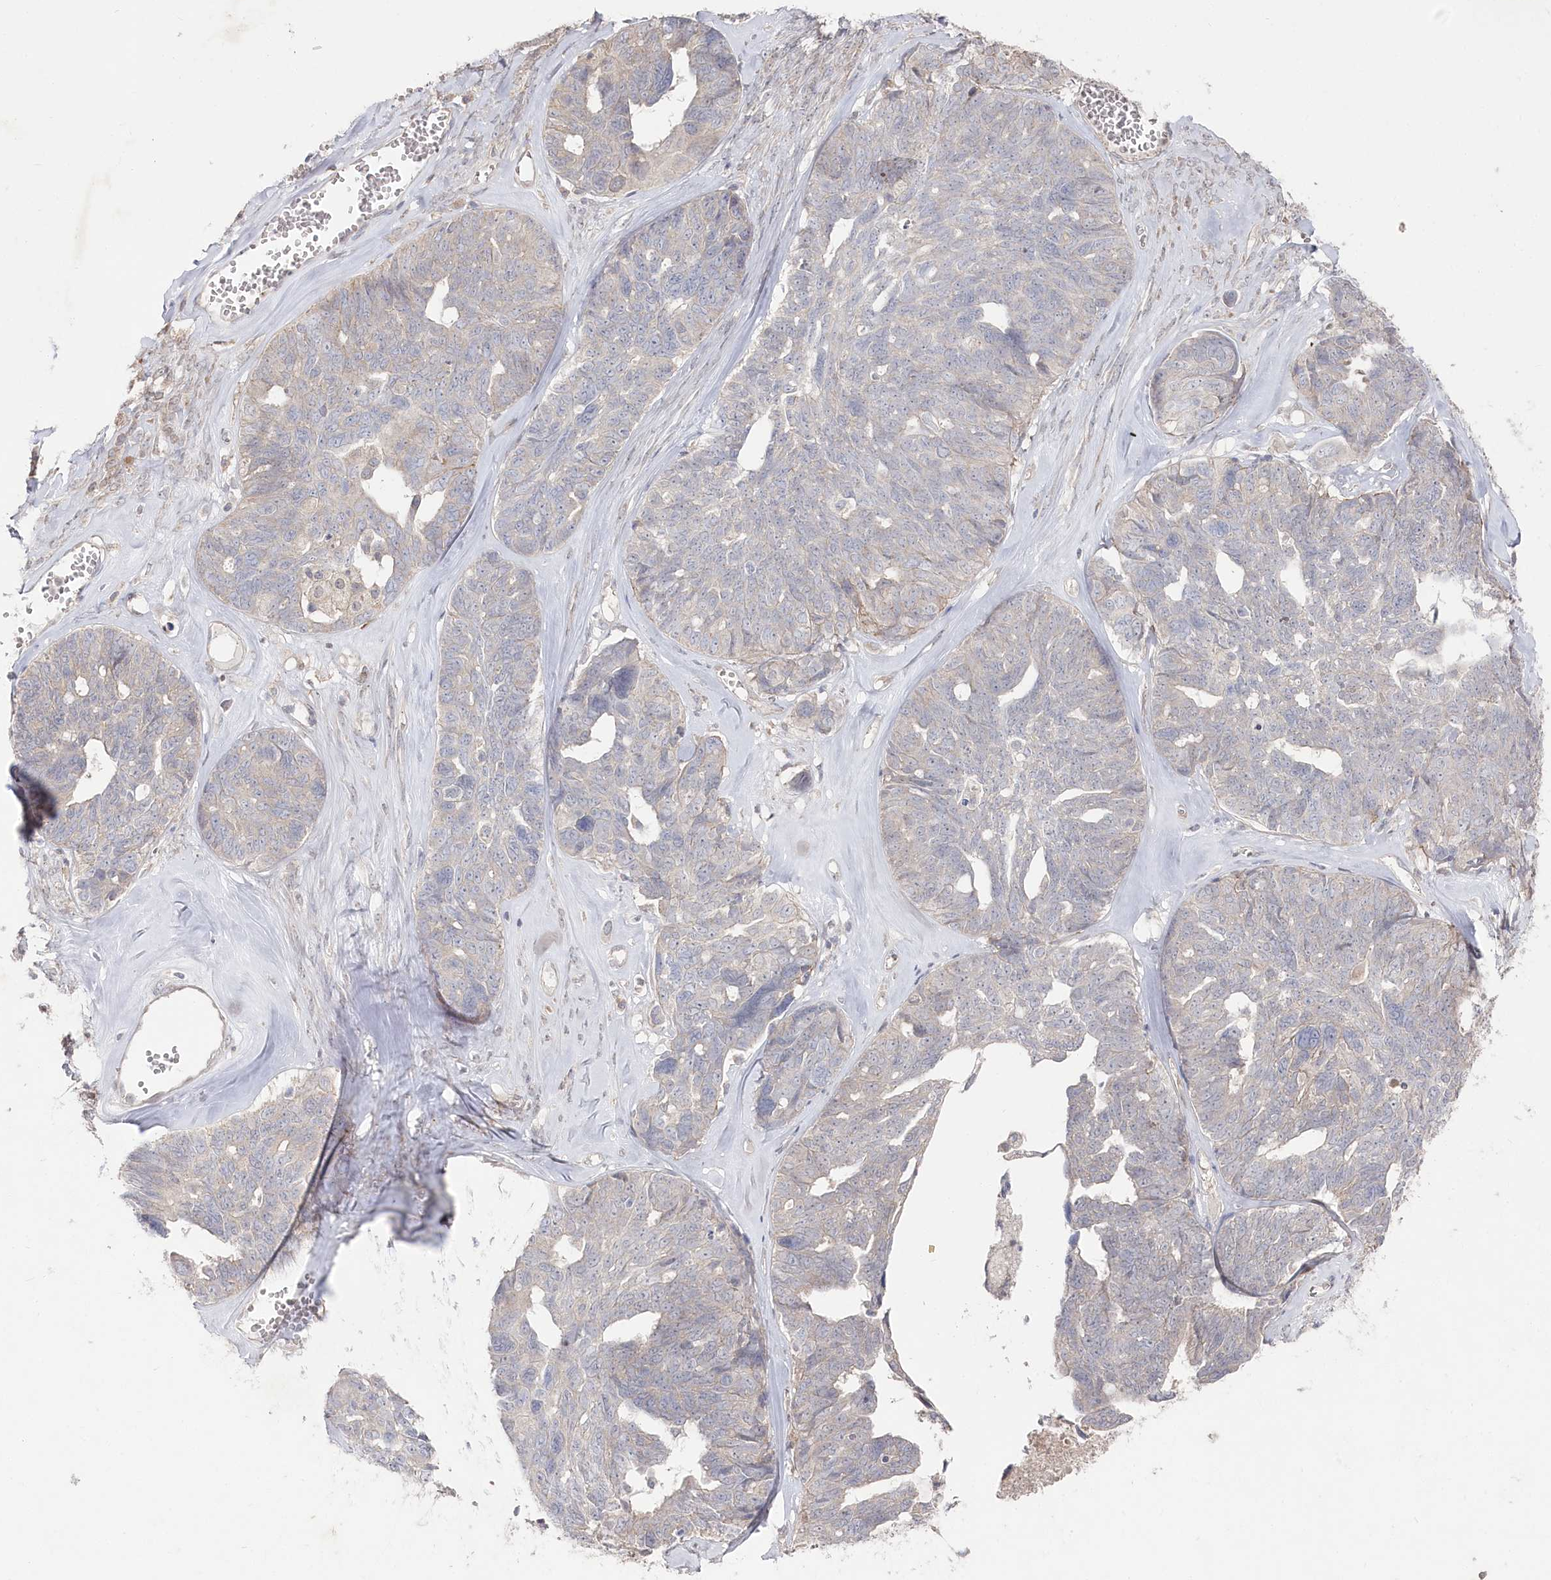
{"staining": {"intensity": "negative", "quantity": "none", "location": "none"}, "tissue": "ovarian cancer", "cell_type": "Tumor cells", "image_type": "cancer", "snomed": [{"axis": "morphology", "description": "Cystadenocarcinoma, serous, NOS"}, {"axis": "topography", "description": "Ovary"}], "caption": "Micrograph shows no protein staining in tumor cells of ovarian cancer (serous cystadenocarcinoma) tissue.", "gene": "TGFBRAP1", "patient": {"sex": "female", "age": 79}}